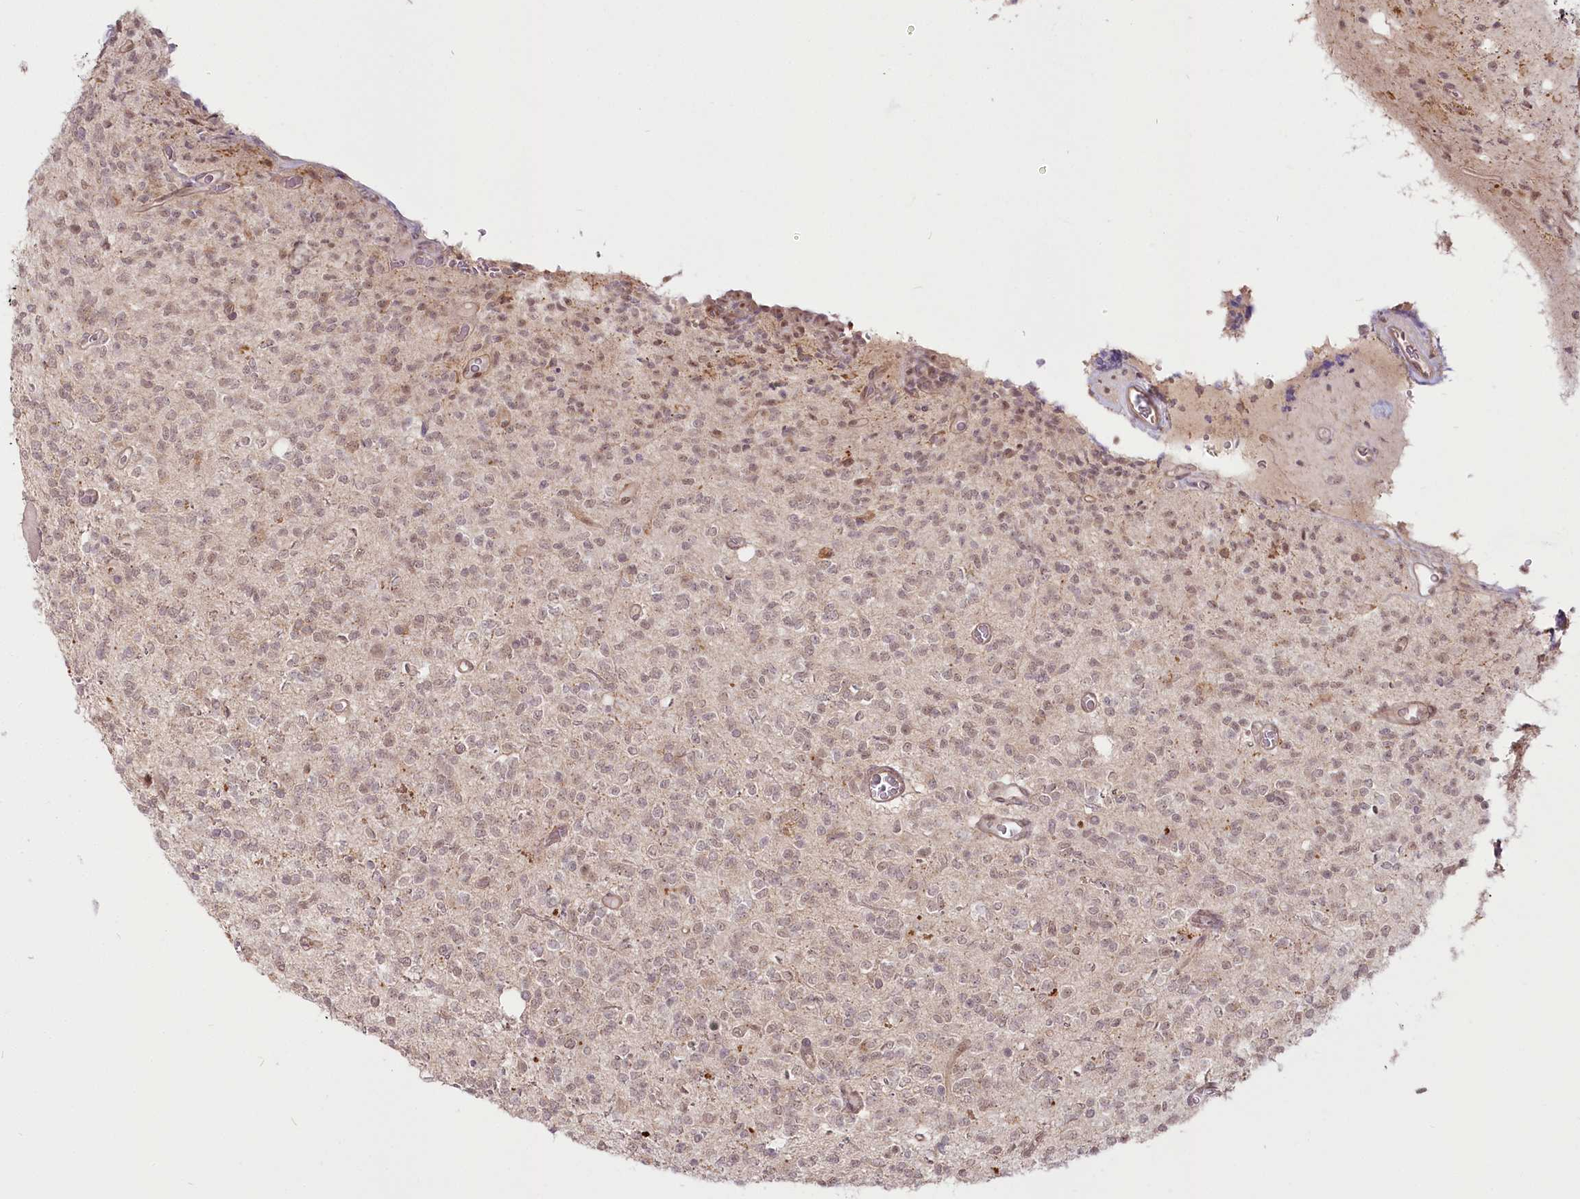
{"staining": {"intensity": "weak", "quantity": "25%-75%", "location": "cytoplasmic/membranous,nuclear"}, "tissue": "glioma", "cell_type": "Tumor cells", "image_type": "cancer", "snomed": [{"axis": "morphology", "description": "Glioma, malignant, High grade"}, {"axis": "topography", "description": "Brain"}], "caption": "Protein expression analysis of high-grade glioma (malignant) demonstrates weak cytoplasmic/membranous and nuclear positivity in about 25%-75% of tumor cells. Immunohistochemistry (ihc) stains the protein in brown and the nuclei are stained blue.", "gene": "R3HDM2", "patient": {"sex": "male", "age": 34}}